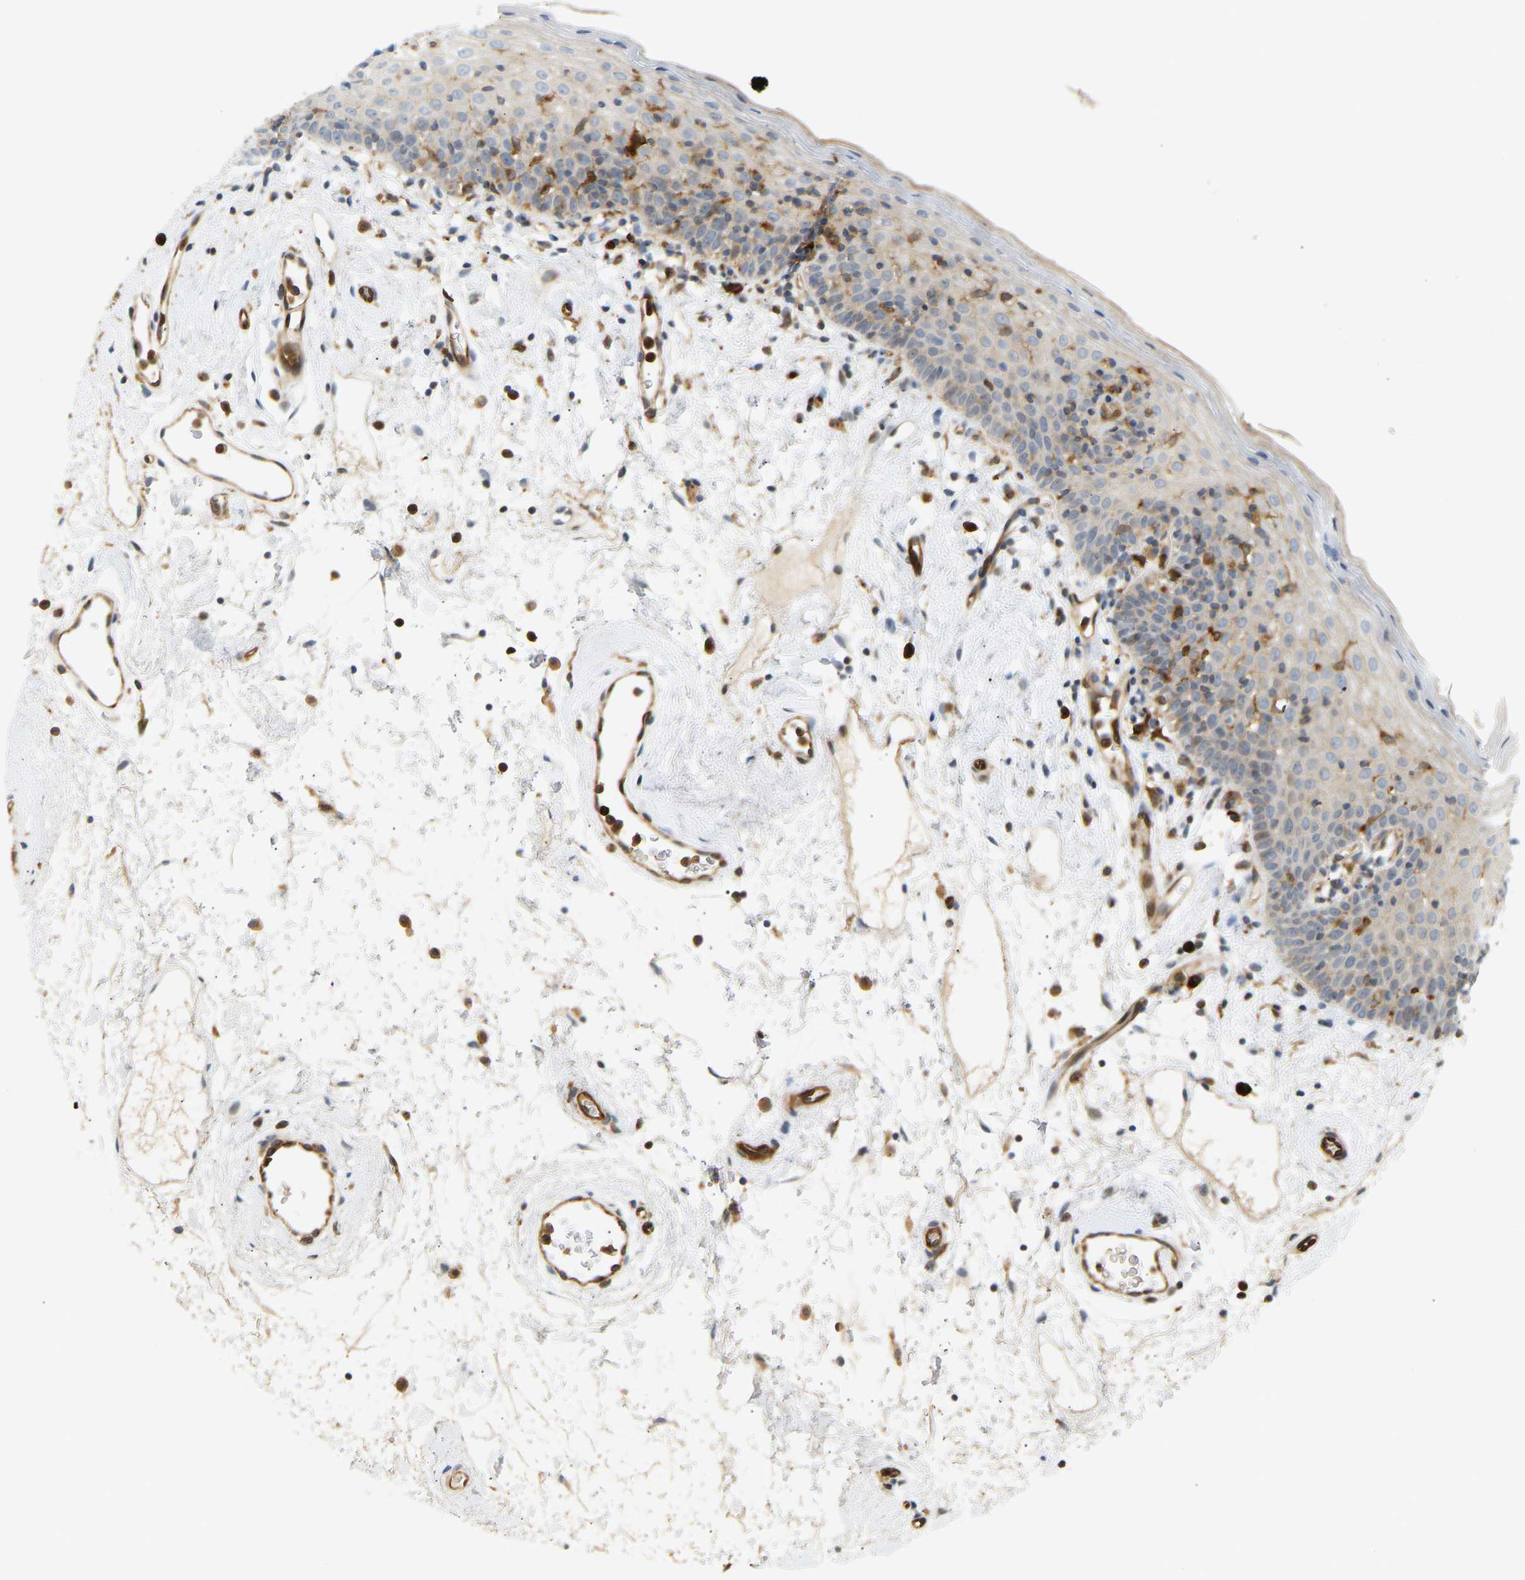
{"staining": {"intensity": "weak", "quantity": "<25%", "location": "cytoplasmic/membranous"}, "tissue": "oral mucosa", "cell_type": "Squamous epithelial cells", "image_type": "normal", "snomed": [{"axis": "morphology", "description": "Normal tissue, NOS"}, {"axis": "topography", "description": "Oral tissue"}], "caption": "Squamous epithelial cells are negative for brown protein staining in benign oral mucosa. (DAB (3,3'-diaminobenzidine) immunohistochemistry visualized using brightfield microscopy, high magnification).", "gene": "PLCG2", "patient": {"sex": "male", "age": 66}}